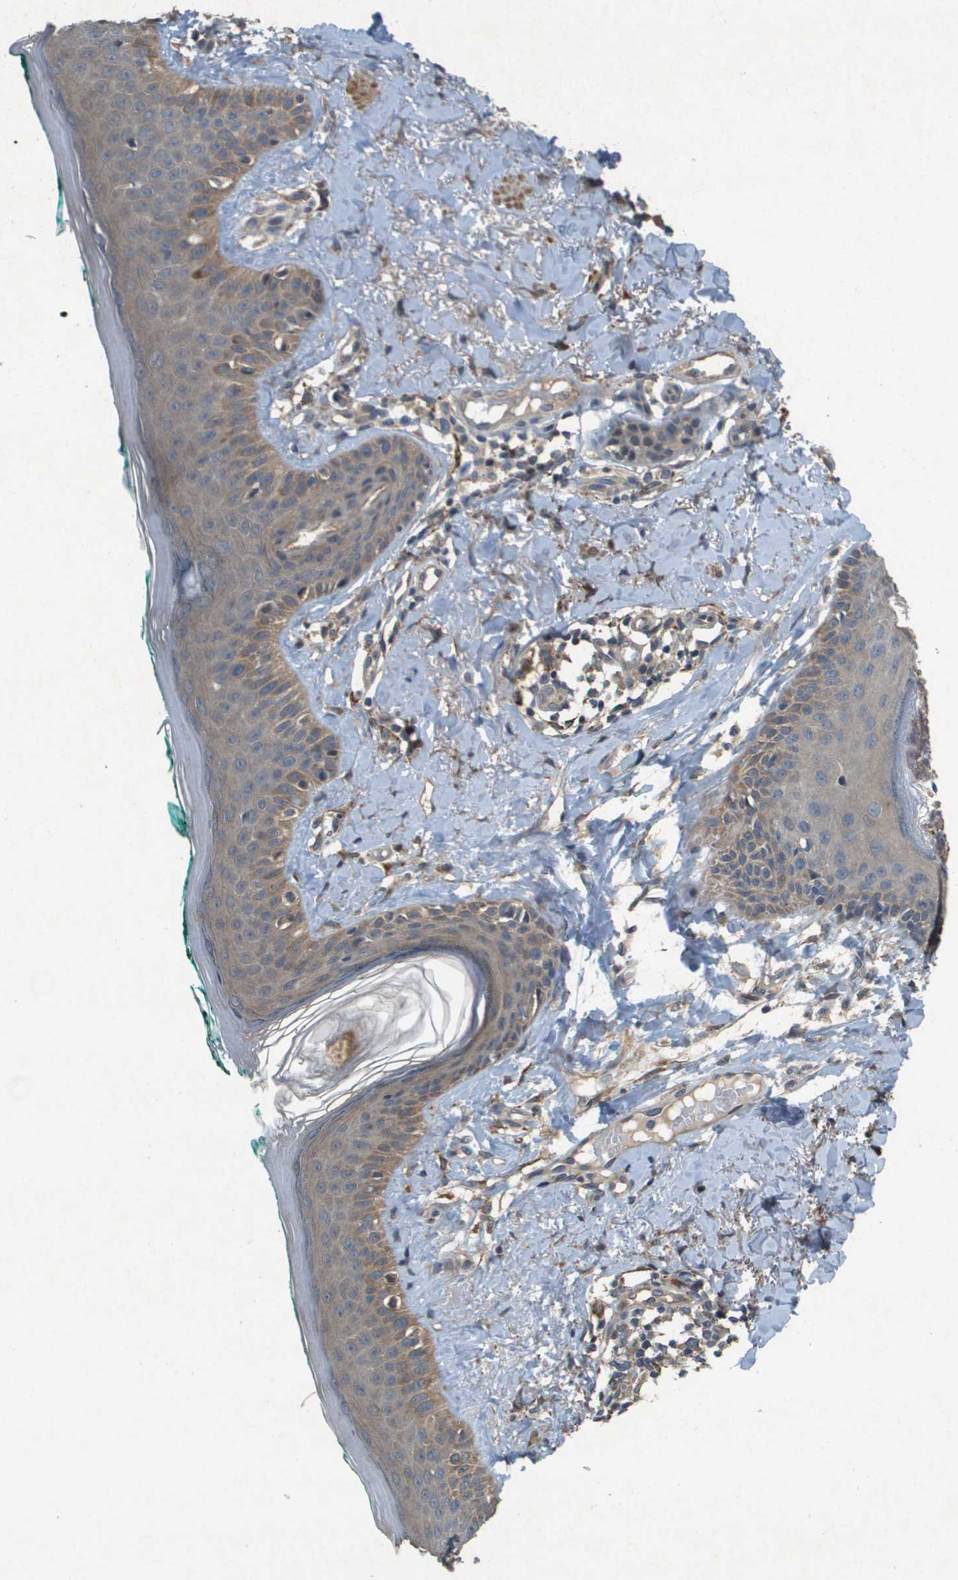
{"staining": {"intensity": "weak", "quantity": ">75%", "location": "cytoplasmic/membranous"}, "tissue": "skin cancer", "cell_type": "Tumor cells", "image_type": "cancer", "snomed": [{"axis": "morphology", "description": "Basal cell carcinoma"}, {"axis": "topography", "description": "Skin"}], "caption": "Basal cell carcinoma (skin) was stained to show a protein in brown. There is low levels of weak cytoplasmic/membranous positivity in approximately >75% of tumor cells.", "gene": "CDKN2C", "patient": {"sex": "male", "age": 43}}